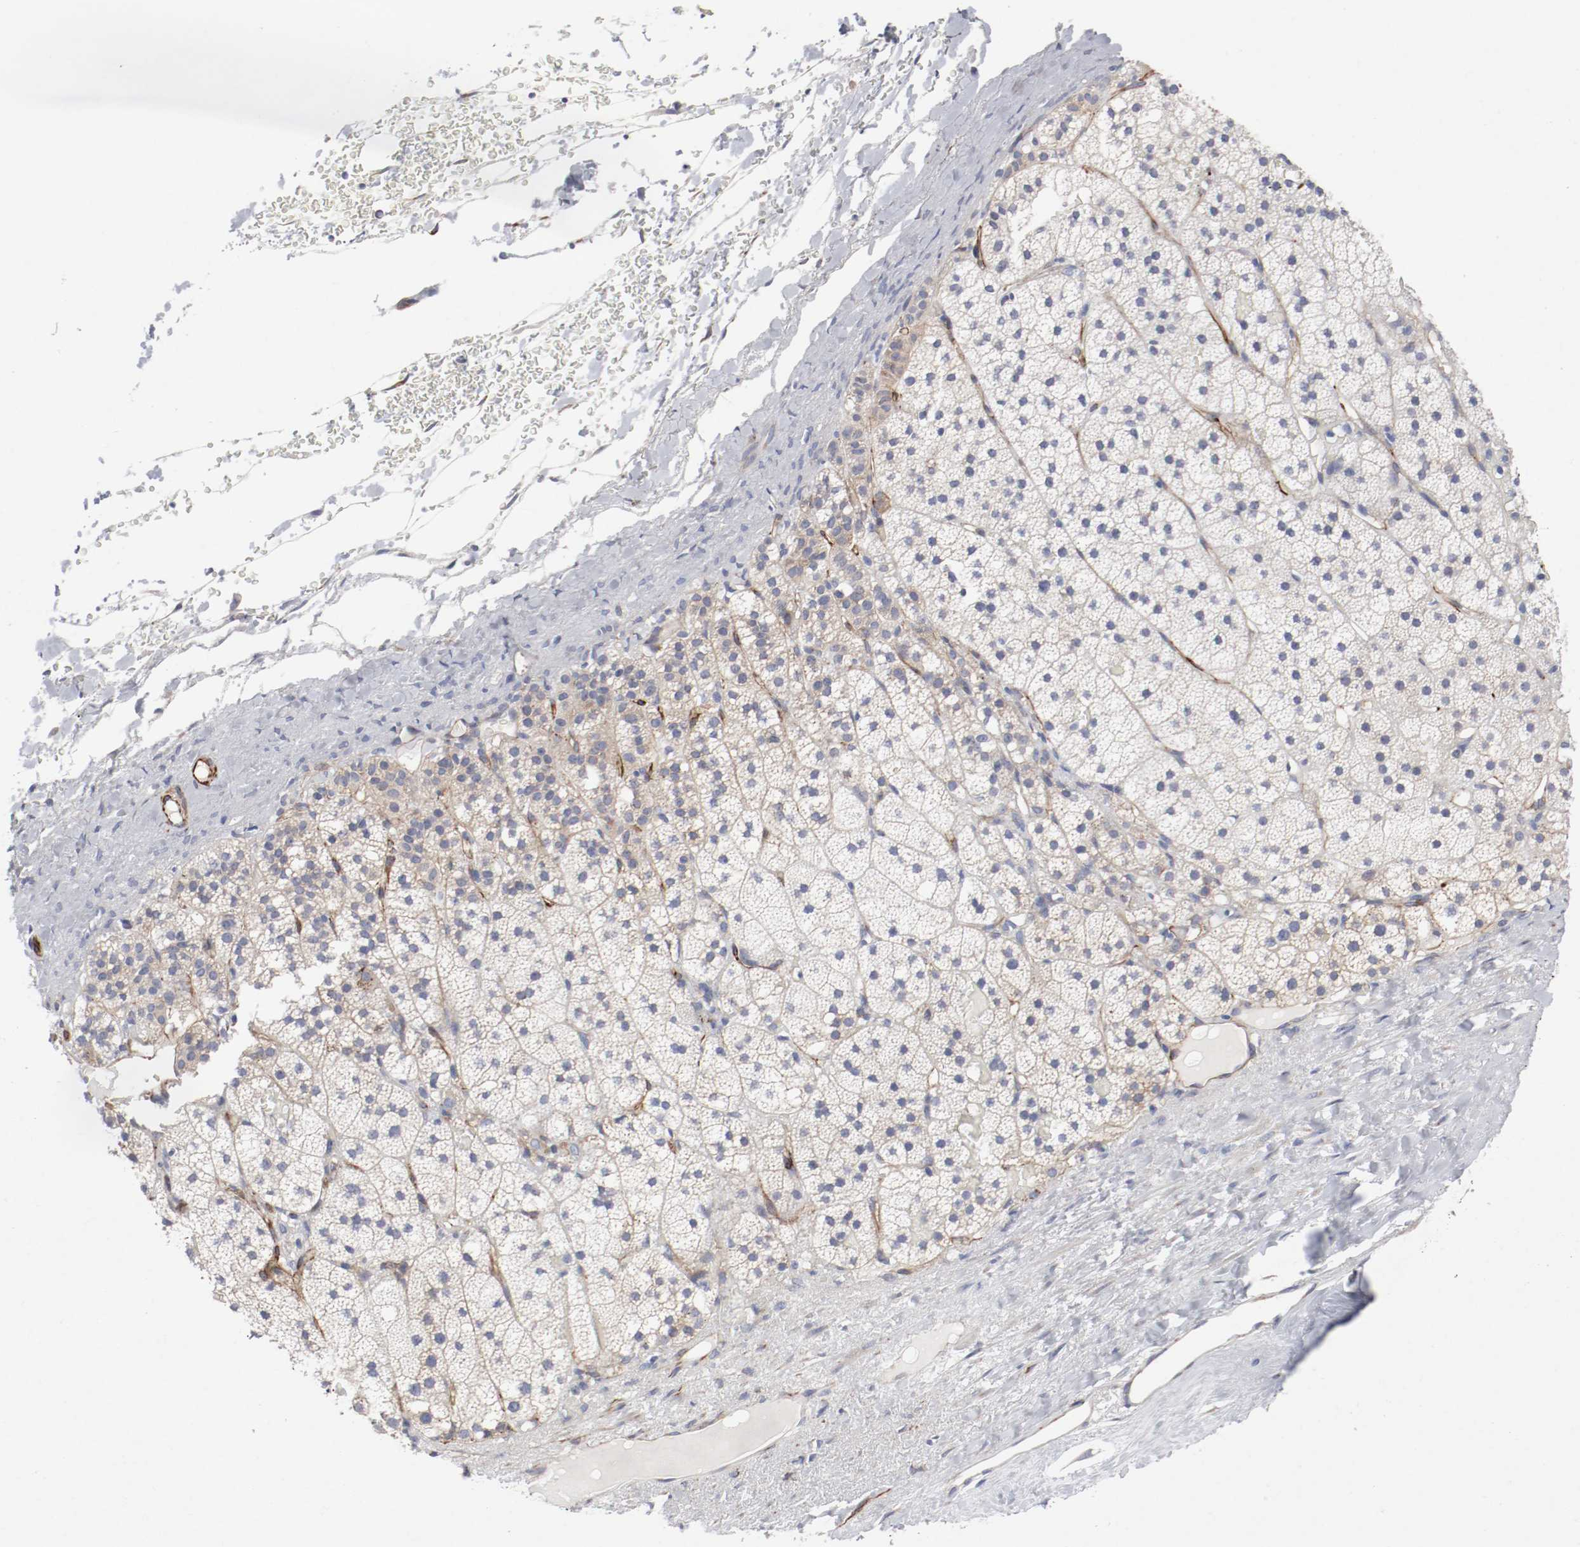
{"staining": {"intensity": "moderate", "quantity": "<25%", "location": "cytoplasmic/membranous"}, "tissue": "adrenal gland", "cell_type": "Glandular cells", "image_type": "normal", "snomed": [{"axis": "morphology", "description": "Normal tissue, NOS"}, {"axis": "topography", "description": "Adrenal gland"}], "caption": "Normal adrenal gland was stained to show a protein in brown. There is low levels of moderate cytoplasmic/membranous positivity in about <25% of glandular cells.", "gene": "GIT1", "patient": {"sex": "male", "age": 35}}